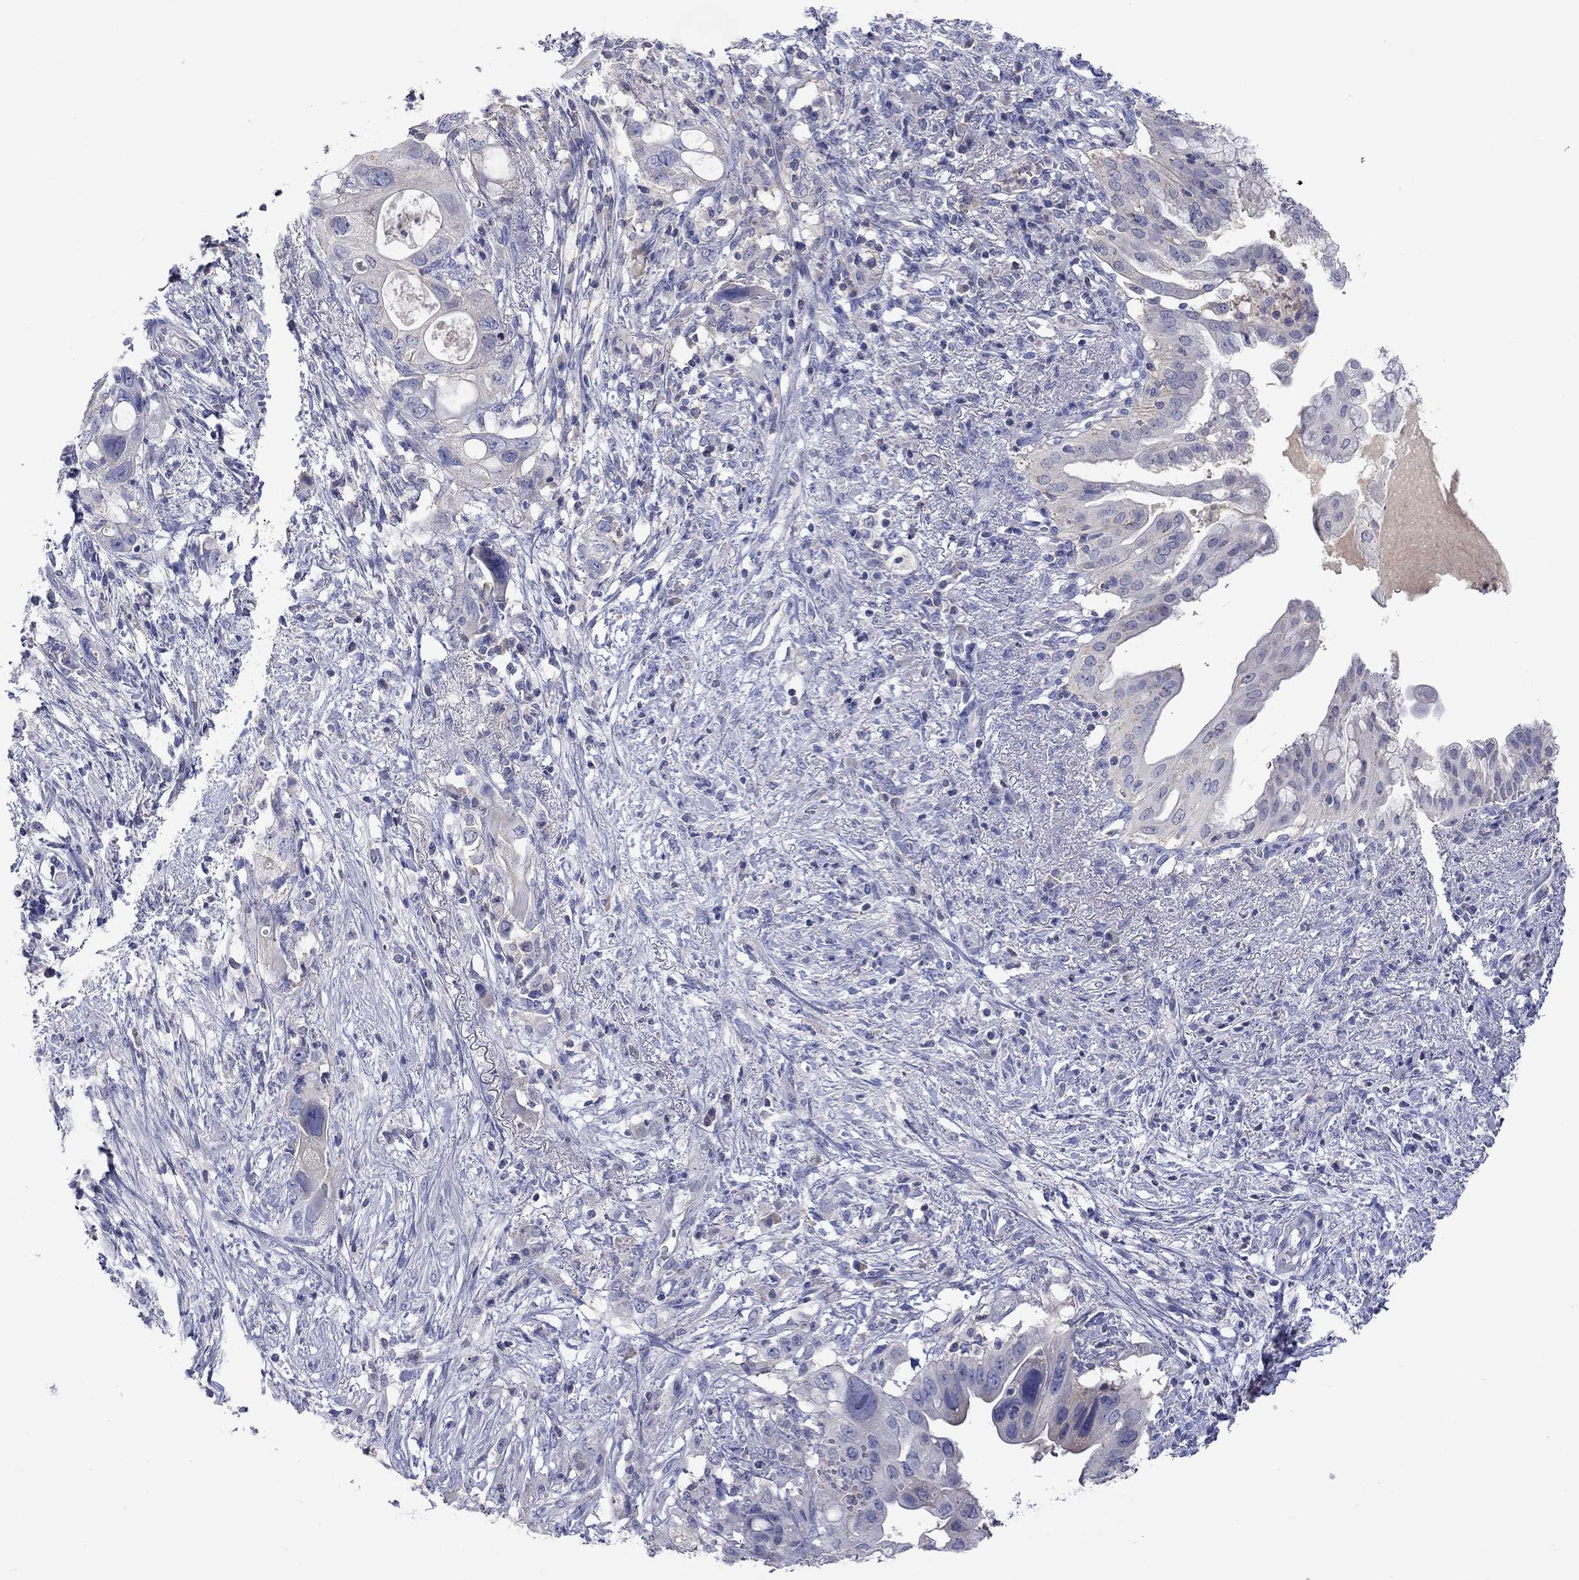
{"staining": {"intensity": "negative", "quantity": "none", "location": "none"}, "tissue": "pancreatic cancer", "cell_type": "Tumor cells", "image_type": "cancer", "snomed": [{"axis": "morphology", "description": "Adenocarcinoma, NOS"}, {"axis": "topography", "description": "Pancreas"}], "caption": "There is no significant staining in tumor cells of adenocarcinoma (pancreatic).", "gene": "LRFN4", "patient": {"sex": "female", "age": 72}}